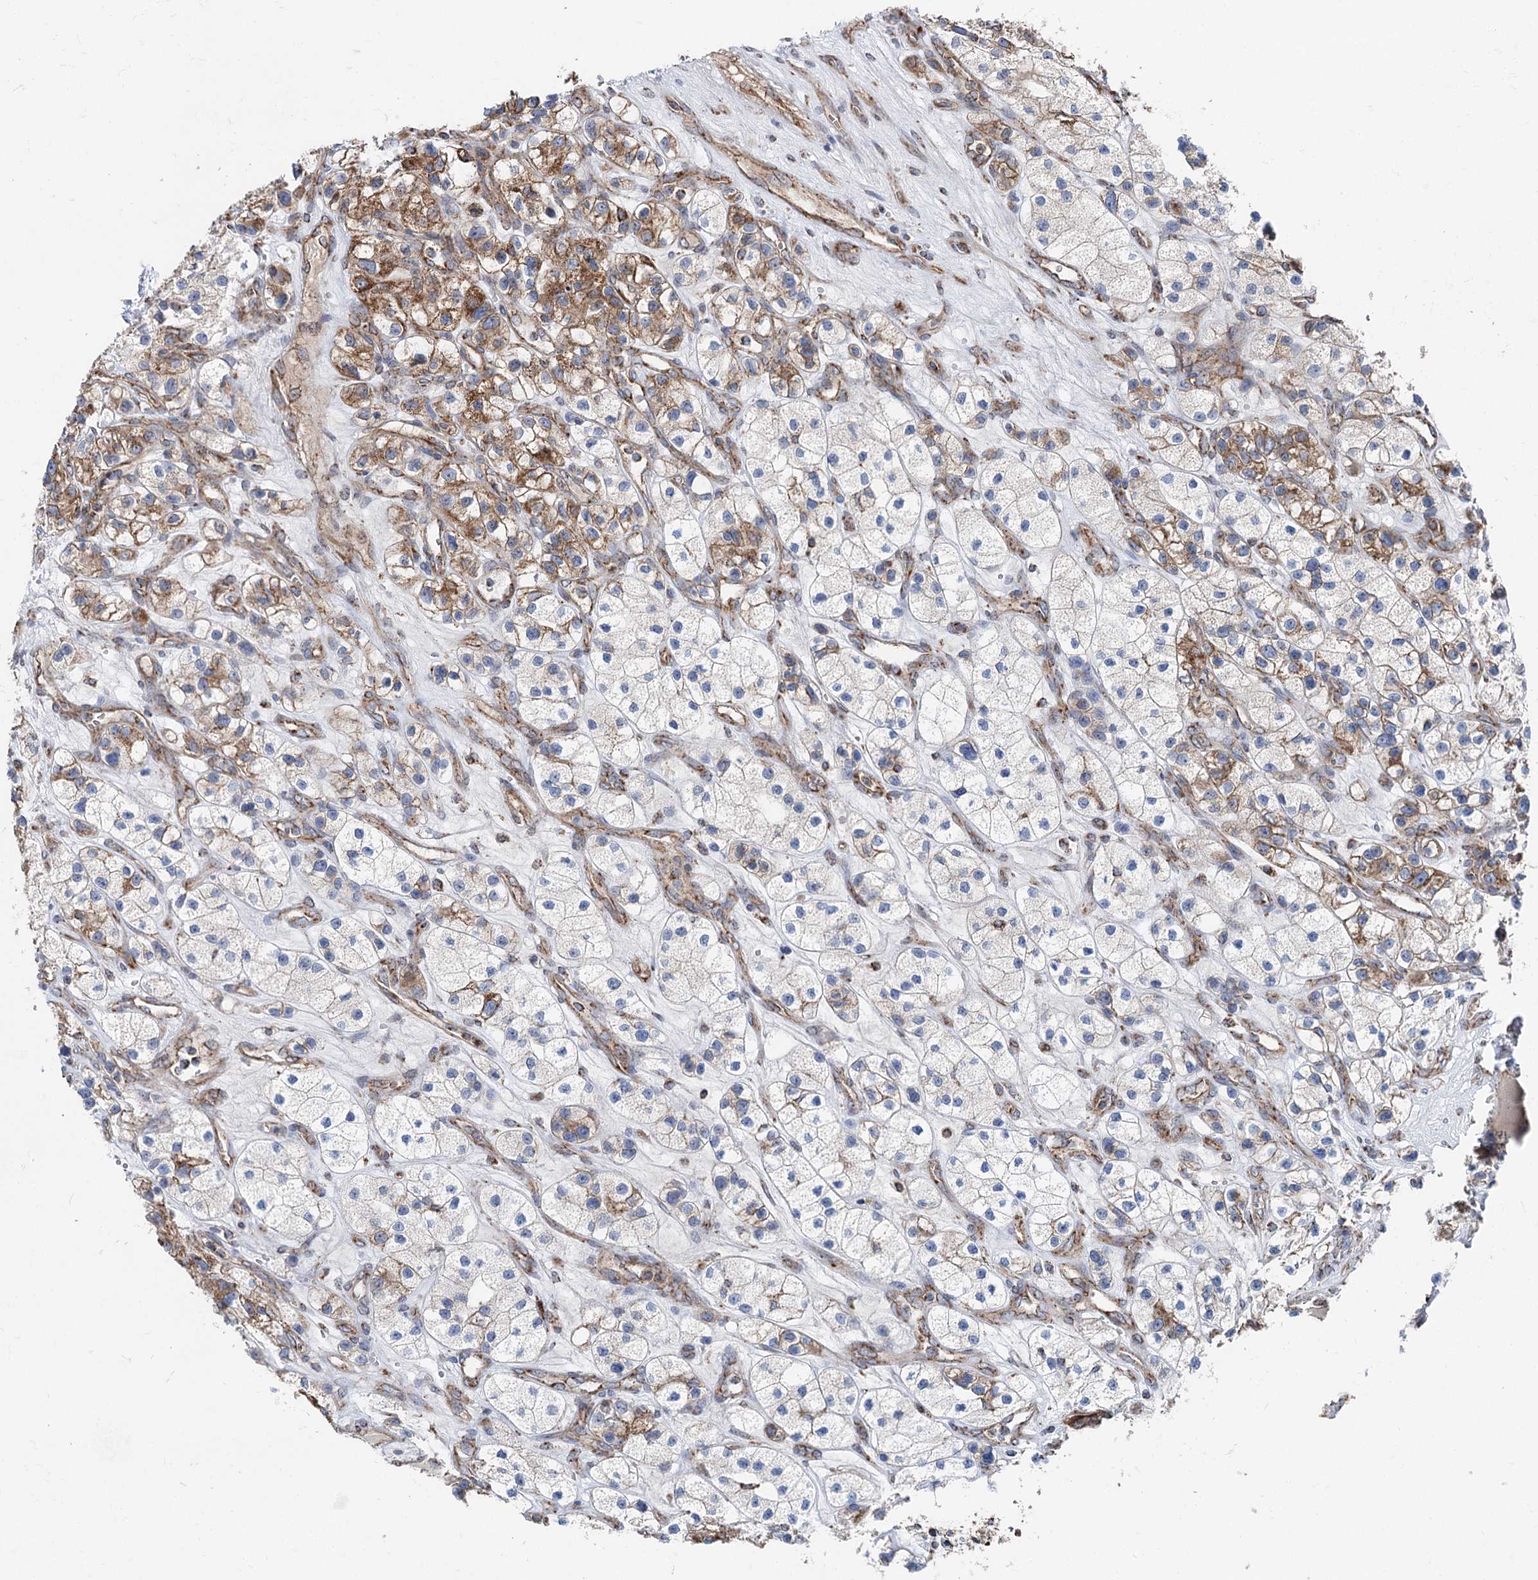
{"staining": {"intensity": "moderate", "quantity": "25%-75%", "location": "cytoplasmic/membranous"}, "tissue": "renal cancer", "cell_type": "Tumor cells", "image_type": "cancer", "snomed": [{"axis": "morphology", "description": "Adenocarcinoma, NOS"}, {"axis": "topography", "description": "Kidney"}], "caption": "Protein staining demonstrates moderate cytoplasmic/membranous positivity in approximately 25%-75% of tumor cells in renal cancer (adenocarcinoma). The protein is shown in brown color, while the nuclei are stained blue.", "gene": "MSANTD2", "patient": {"sex": "female", "age": 57}}